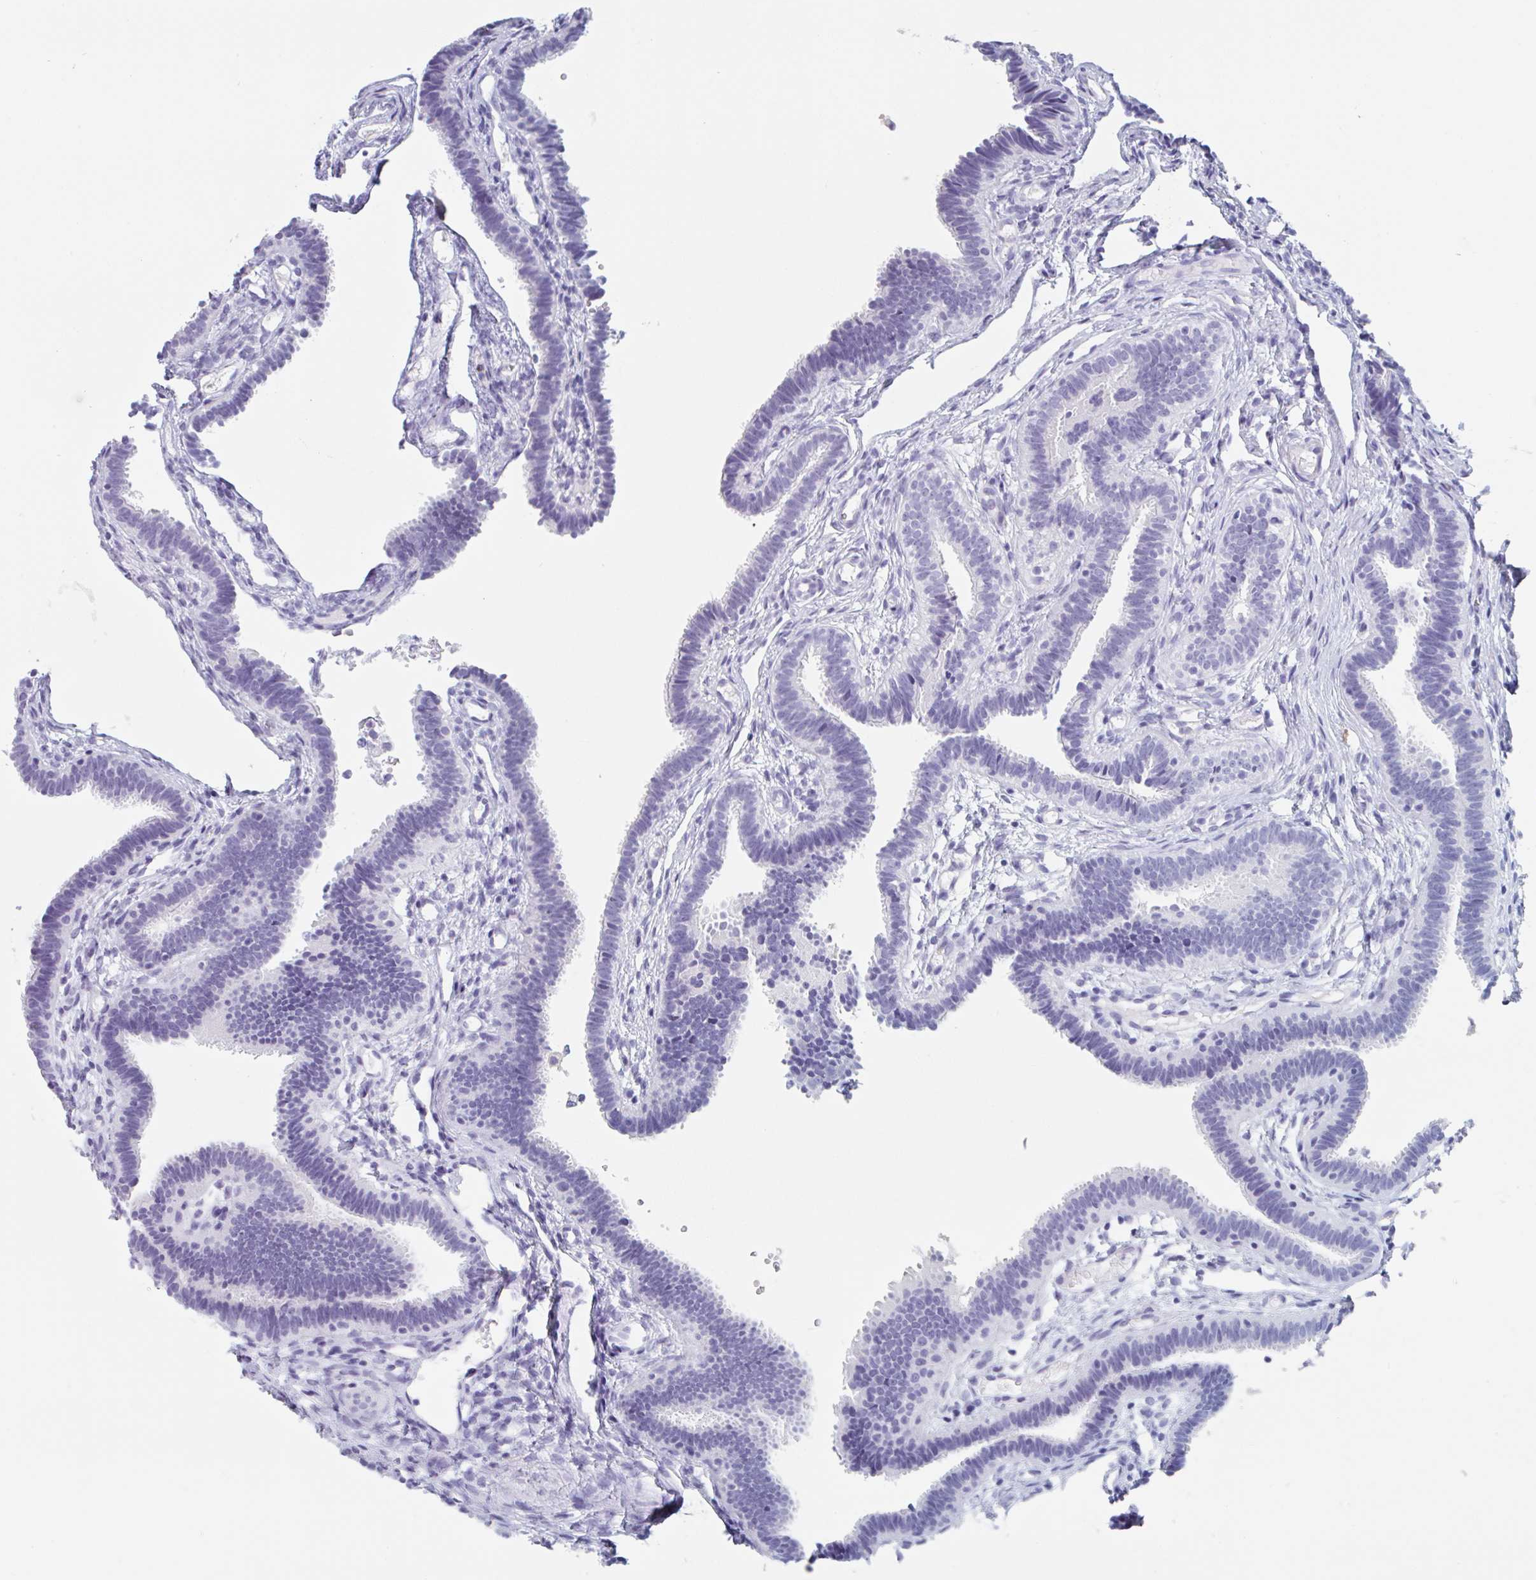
{"staining": {"intensity": "negative", "quantity": "none", "location": "none"}, "tissue": "fallopian tube", "cell_type": "Glandular cells", "image_type": "normal", "snomed": [{"axis": "morphology", "description": "Normal tissue, NOS"}, {"axis": "topography", "description": "Fallopian tube"}], "caption": "Protein analysis of benign fallopian tube exhibits no significant staining in glandular cells. (DAB IHC, high magnification).", "gene": "EMC4", "patient": {"sex": "female", "age": 37}}